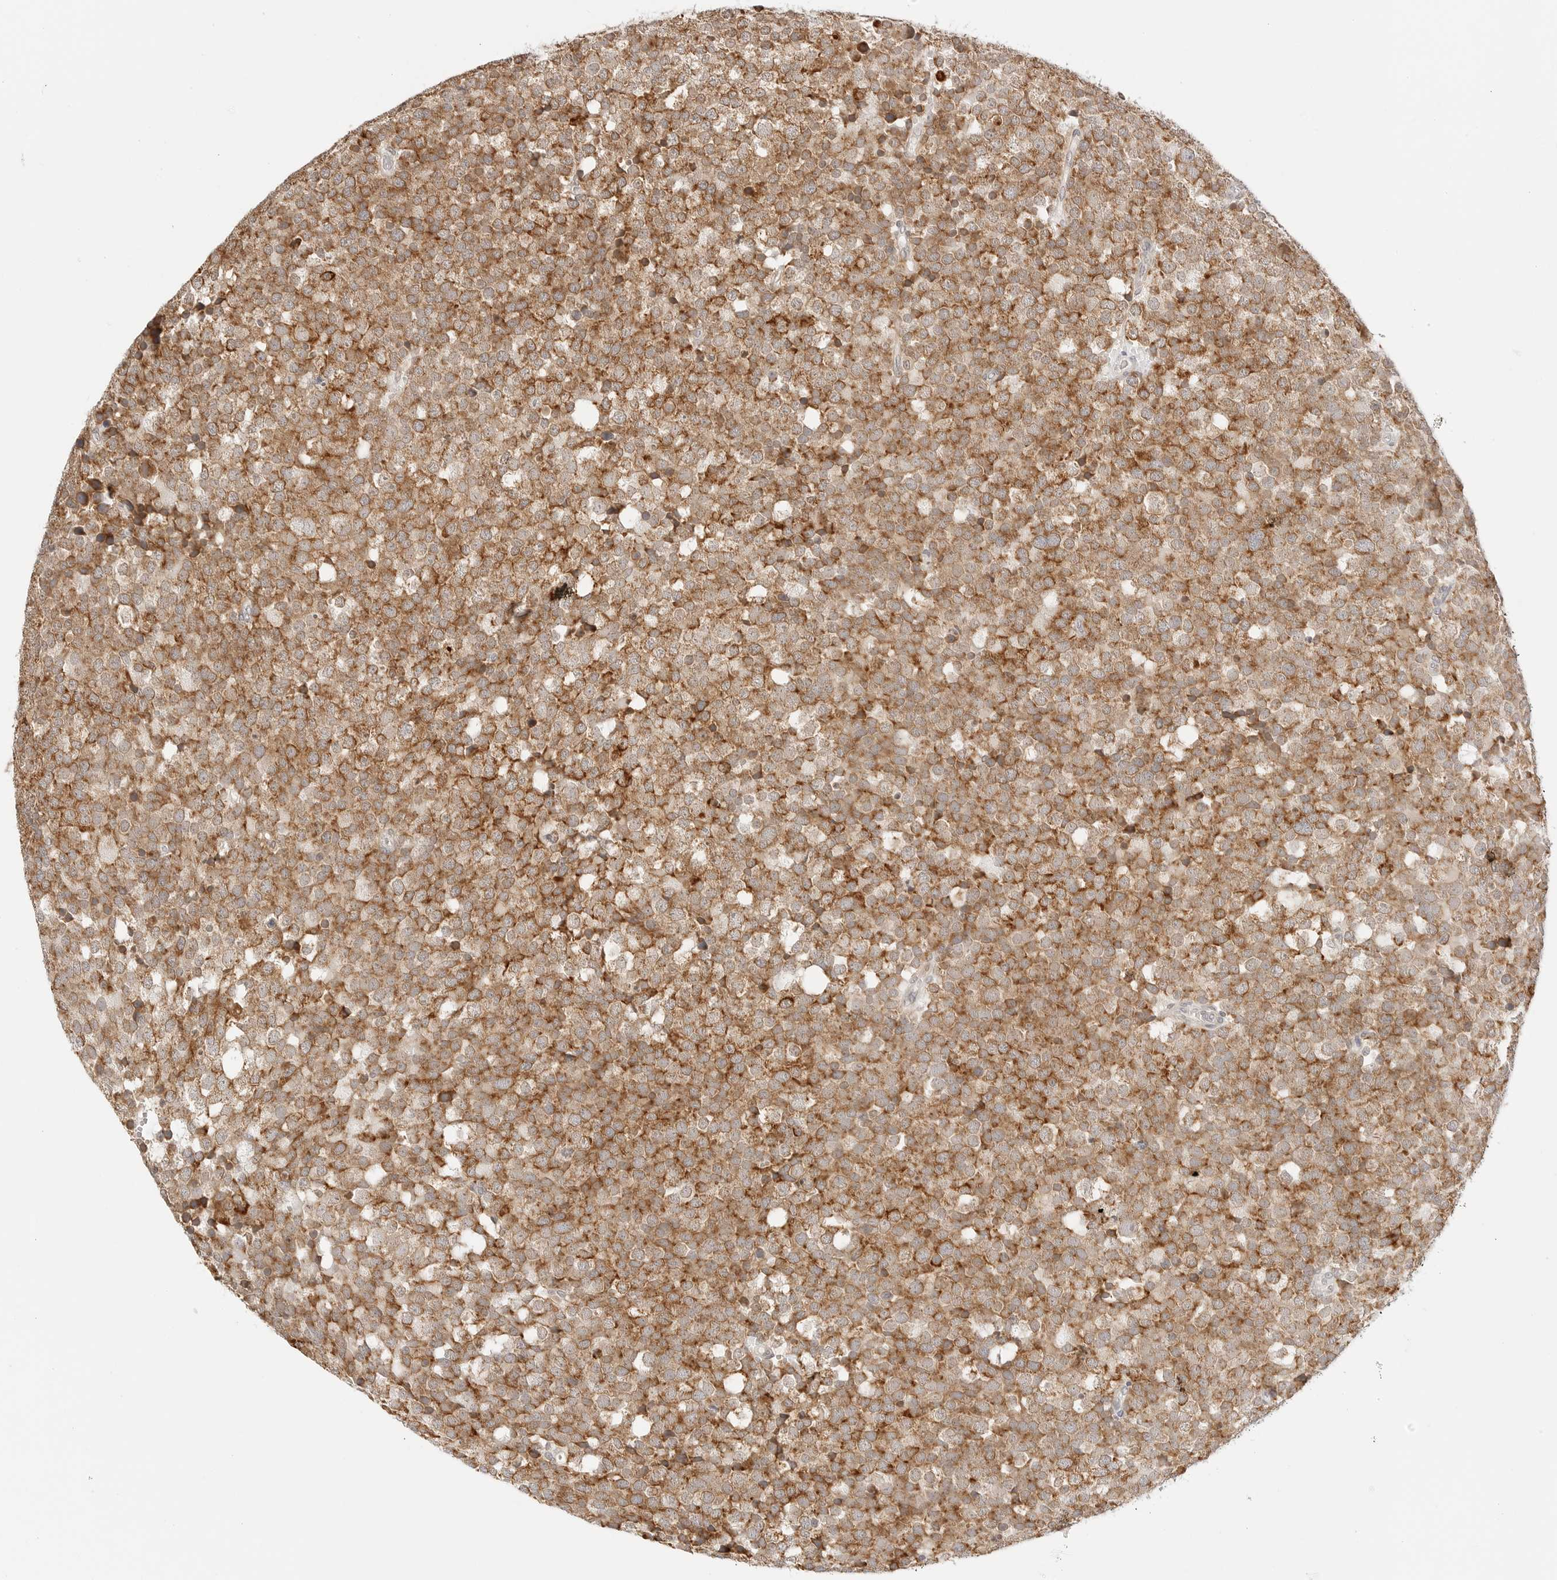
{"staining": {"intensity": "moderate", "quantity": ">75%", "location": "cytoplasmic/membranous"}, "tissue": "testis cancer", "cell_type": "Tumor cells", "image_type": "cancer", "snomed": [{"axis": "morphology", "description": "Seminoma, NOS"}, {"axis": "topography", "description": "Testis"}], "caption": "Immunohistochemistry of testis cancer shows medium levels of moderate cytoplasmic/membranous expression in approximately >75% of tumor cells. (Brightfield microscopy of DAB IHC at high magnification).", "gene": "ERO1B", "patient": {"sex": "male", "age": 71}}